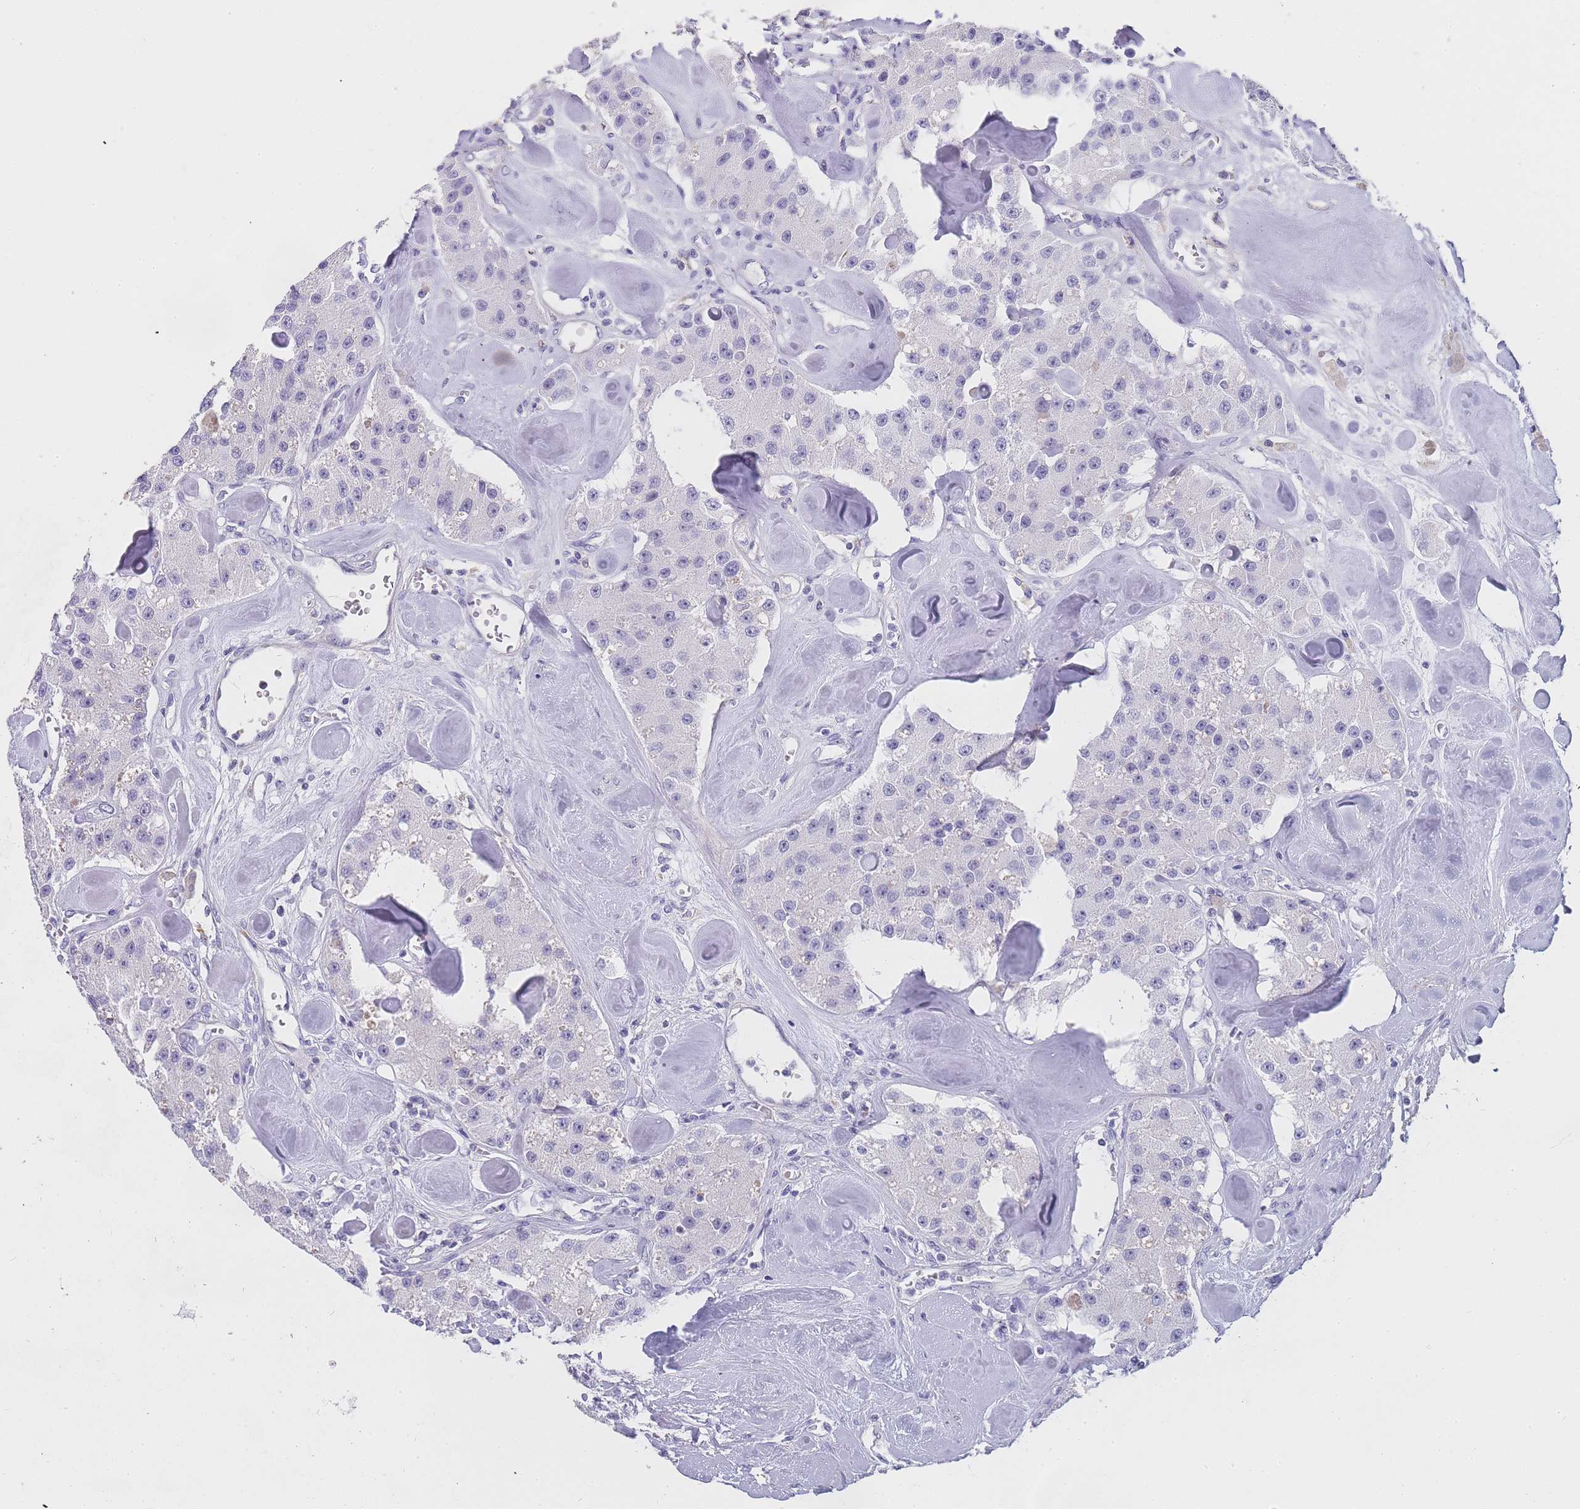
{"staining": {"intensity": "negative", "quantity": "none", "location": "none"}, "tissue": "carcinoid", "cell_type": "Tumor cells", "image_type": "cancer", "snomed": [{"axis": "morphology", "description": "Carcinoid, malignant, NOS"}, {"axis": "topography", "description": "Pancreas"}], "caption": "This is an immunohistochemistry histopathology image of human carcinoid. There is no expression in tumor cells.", "gene": "NOP14", "patient": {"sex": "male", "age": 41}}